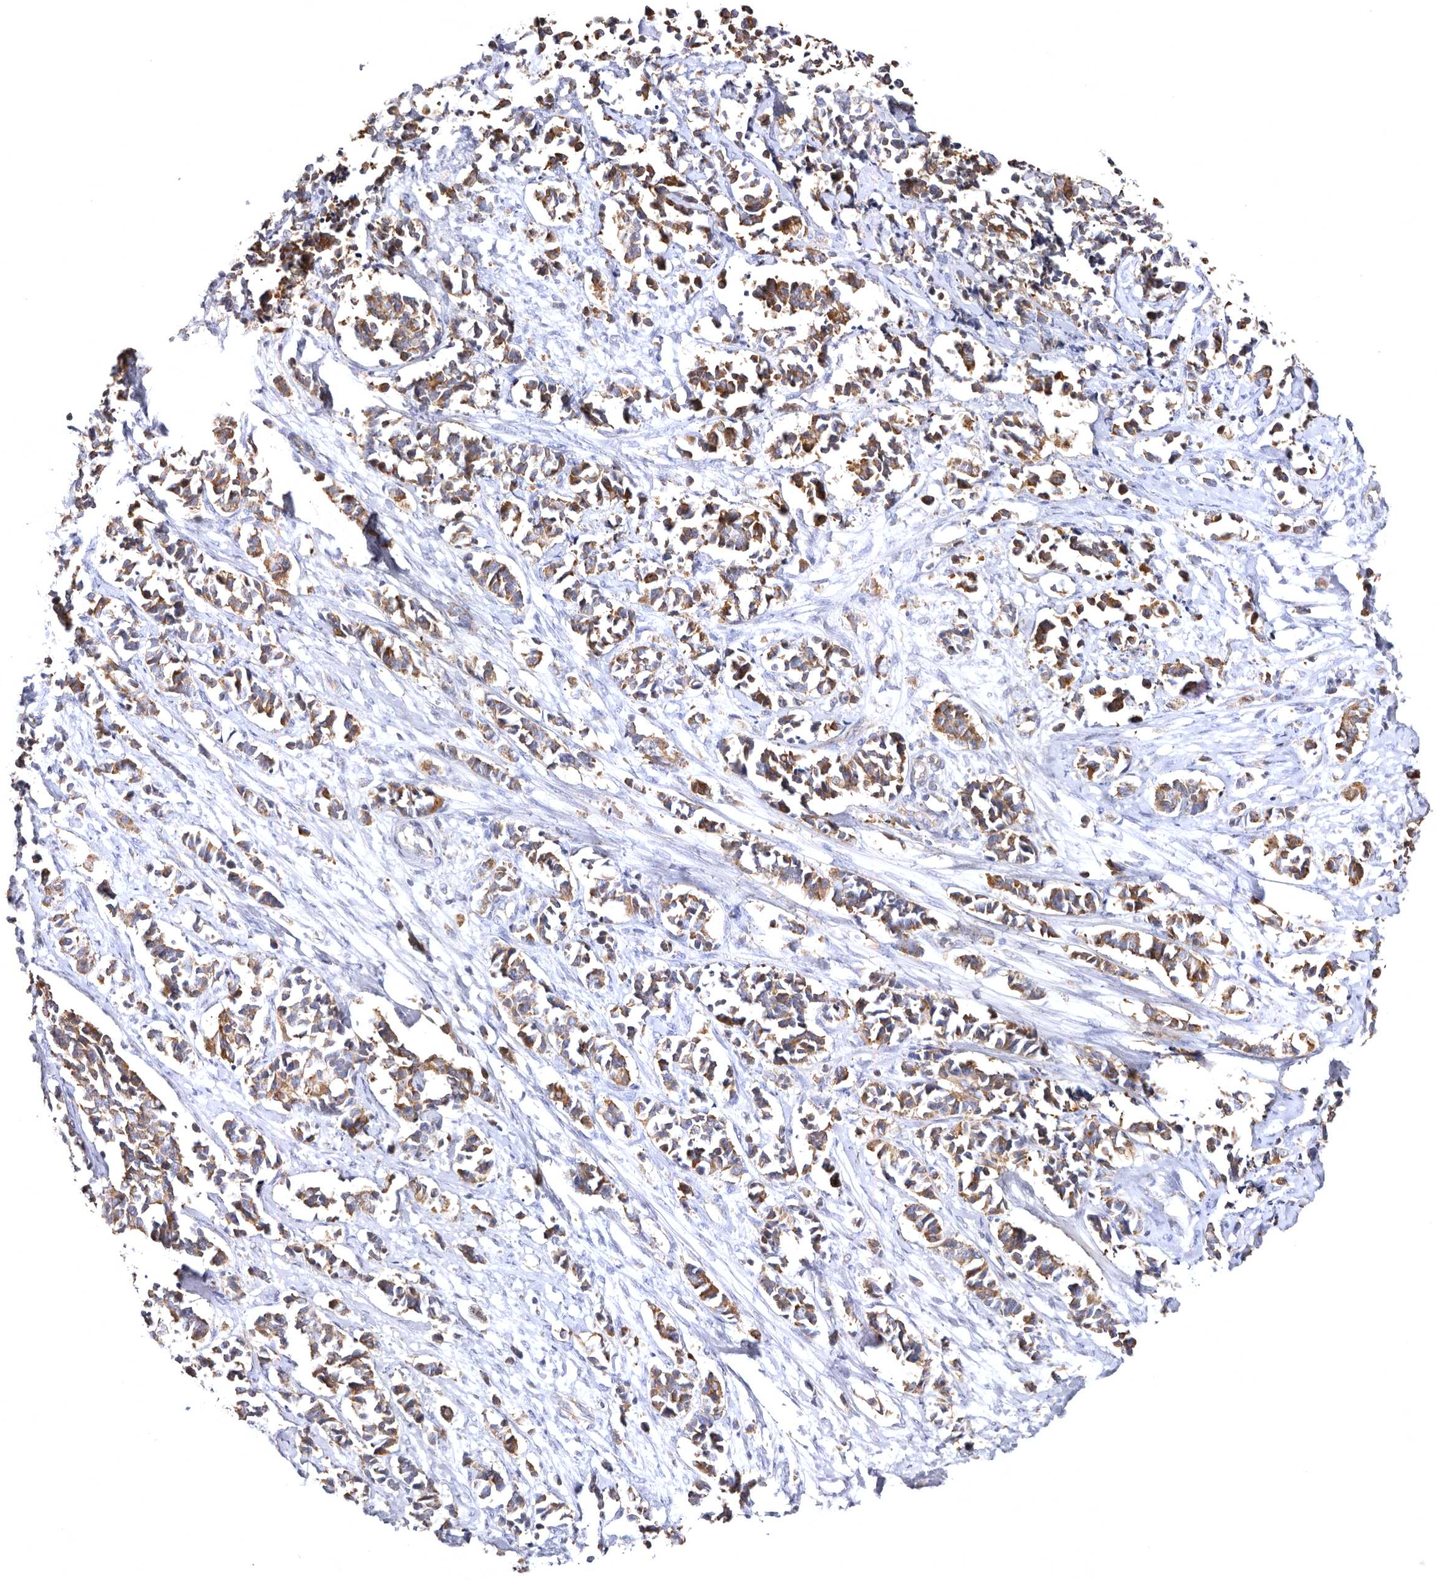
{"staining": {"intensity": "moderate", "quantity": ">75%", "location": "cytoplasmic/membranous"}, "tissue": "cervical cancer", "cell_type": "Tumor cells", "image_type": "cancer", "snomed": [{"axis": "morphology", "description": "Normal tissue, NOS"}, {"axis": "morphology", "description": "Squamous cell carcinoma, NOS"}, {"axis": "topography", "description": "Cervix"}], "caption": "Human squamous cell carcinoma (cervical) stained with a protein marker exhibits moderate staining in tumor cells.", "gene": "BAIAP2L1", "patient": {"sex": "female", "age": 35}}